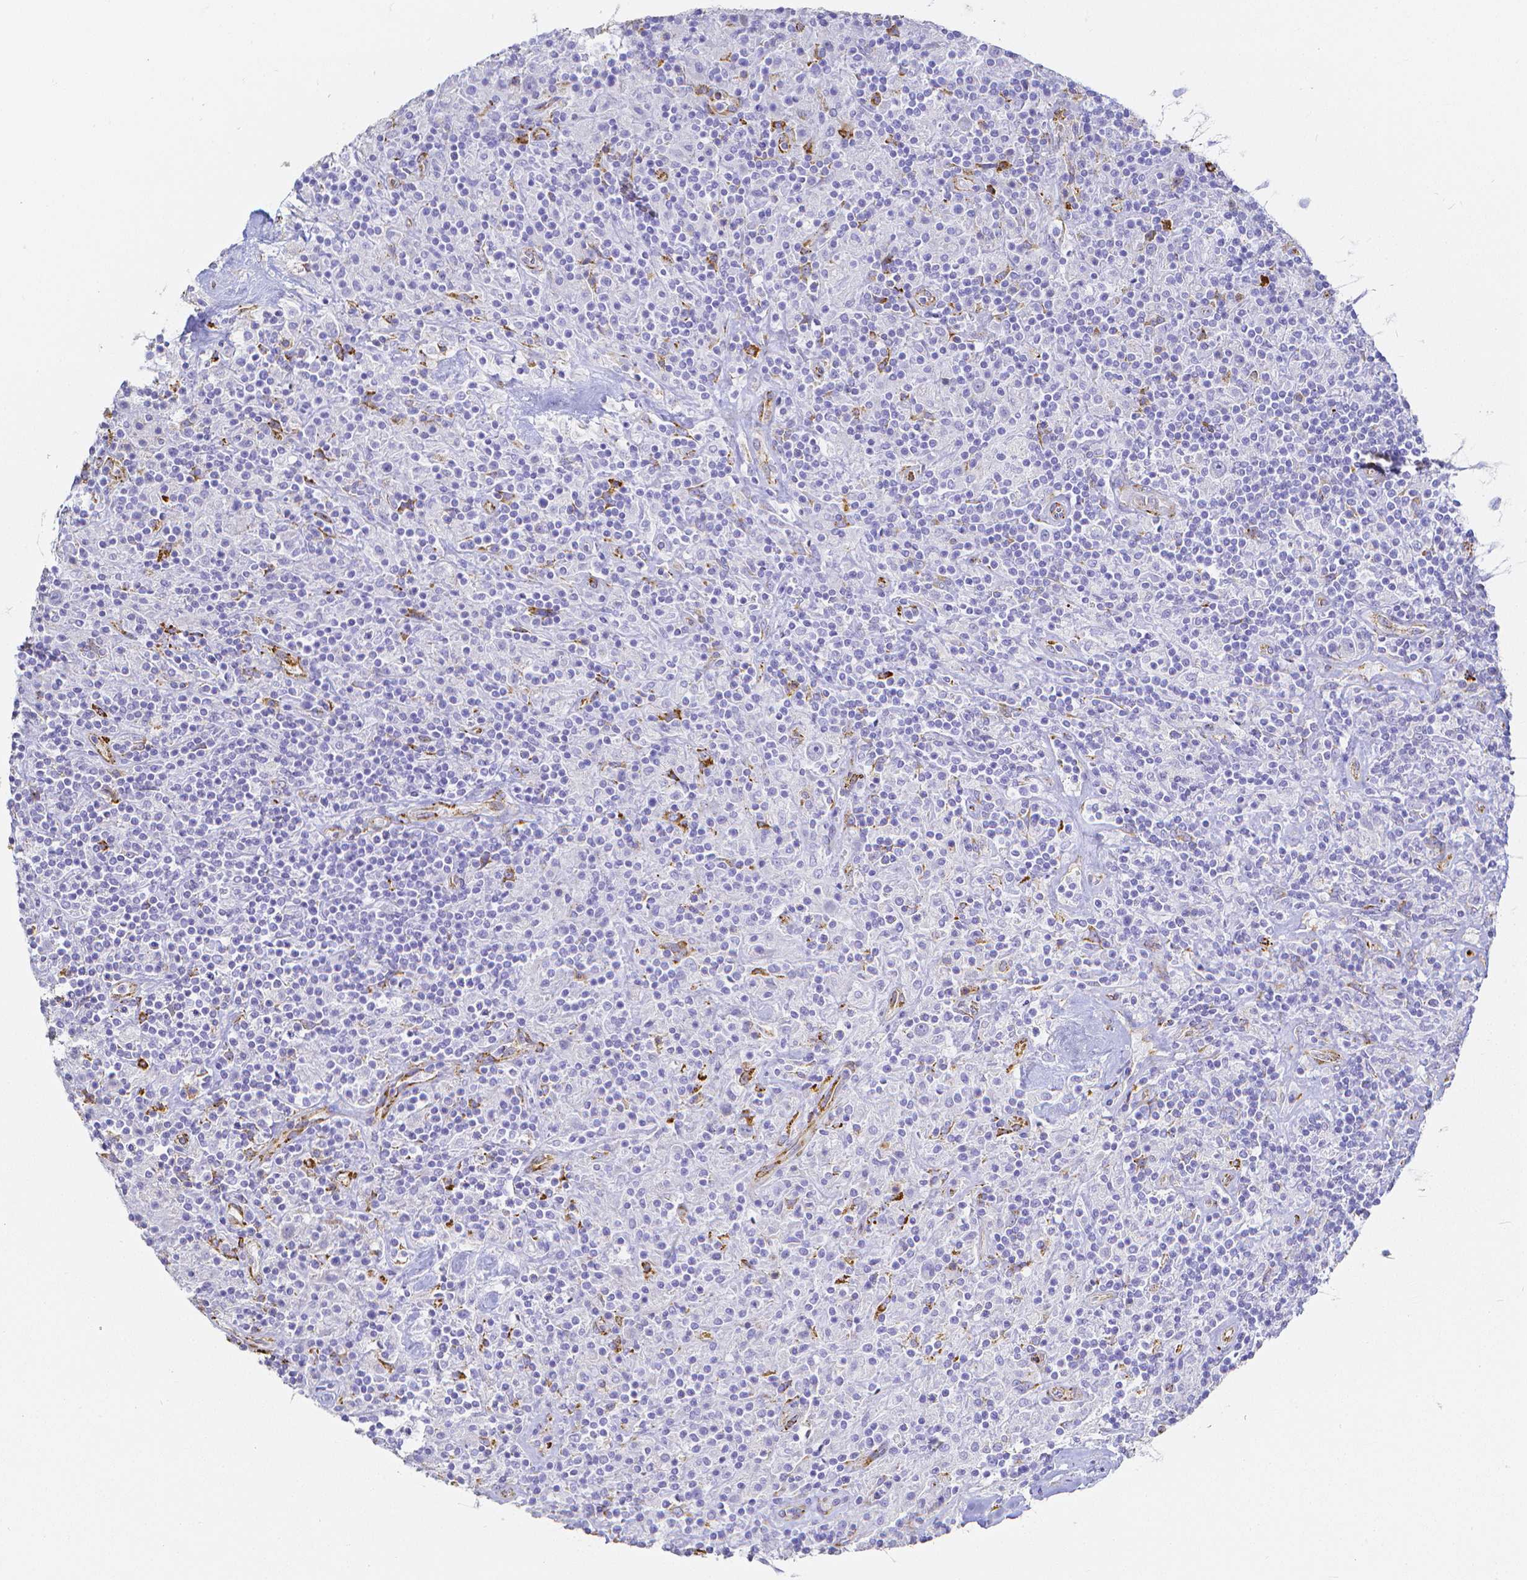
{"staining": {"intensity": "negative", "quantity": "none", "location": "none"}, "tissue": "lymphoma", "cell_type": "Tumor cells", "image_type": "cancer", "snomed": [{"axis": "morphology", "description": "Hodgkin's disease, NOS"}, {"axis": "topography", "description": "Lymph node"}], "caption": "A photomicrograph of human lymphoma is negative for staining in tumor cells. (Brightfield microscopy of DAB (3,3'-diaminobenzidine) IHC at high magnification).", "gene": "SMURF1", "patient": {"sex": "male", "age": 70}}